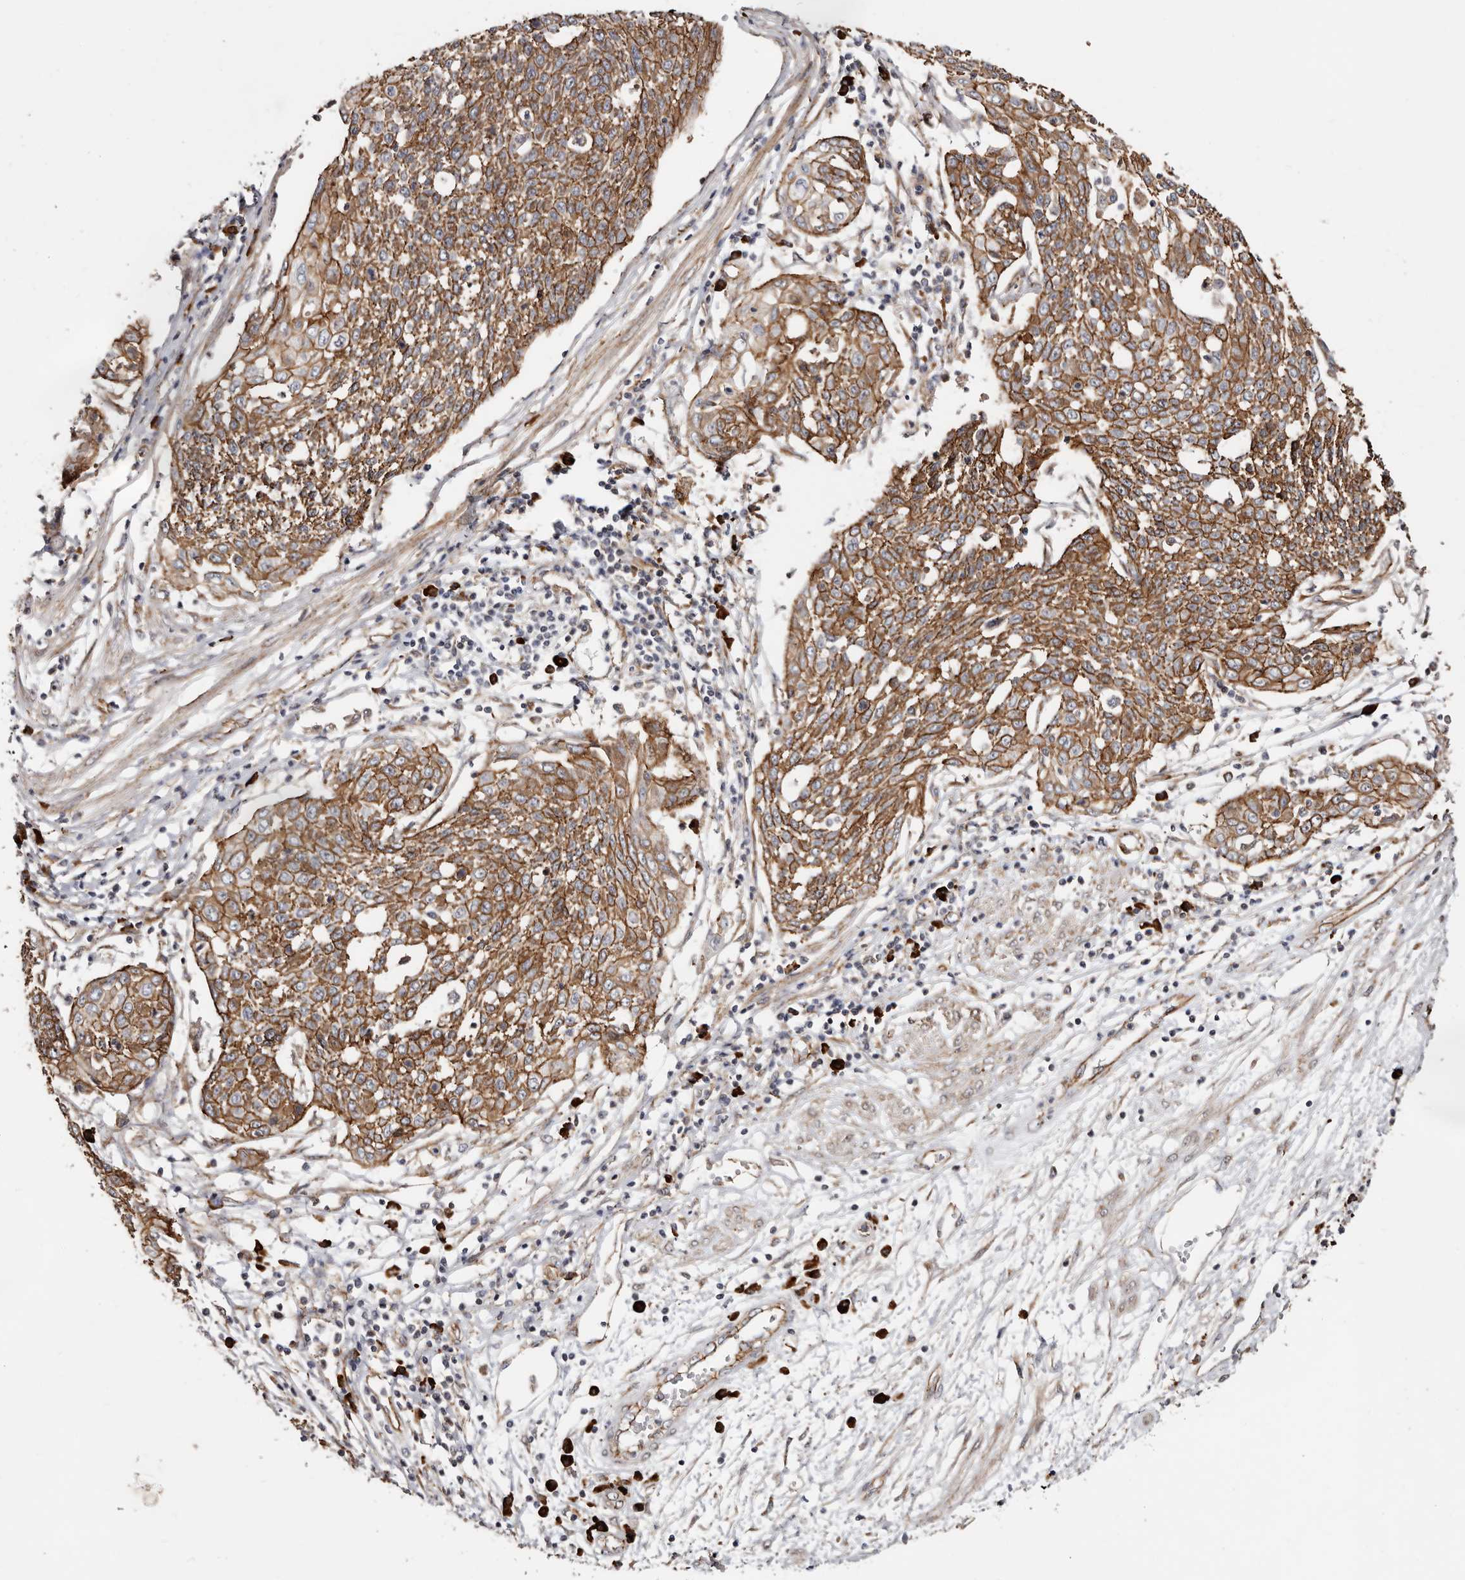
{"staining": {"intensity": "strong", "quantity": ">75%", "location": "cytoplasmic/membranous"}, "tissue": "cervical cancer", "cell_type": "Tumor cells", "image_type": "cancer", "snomed": [{"axis": "morphology", "description": "Squamous cell carcinoma, NOS"}, {"axis": "topography", "description": "Cervix"}], "caption": "There is high levels of strong cytoplasmic/membranous expression in tumor cells of cervical cancer, as demonstrated by immunohistochemical staining (brown color).", "gene": "CTNNB1", "patient": {"sex": "female", "age": 34}}